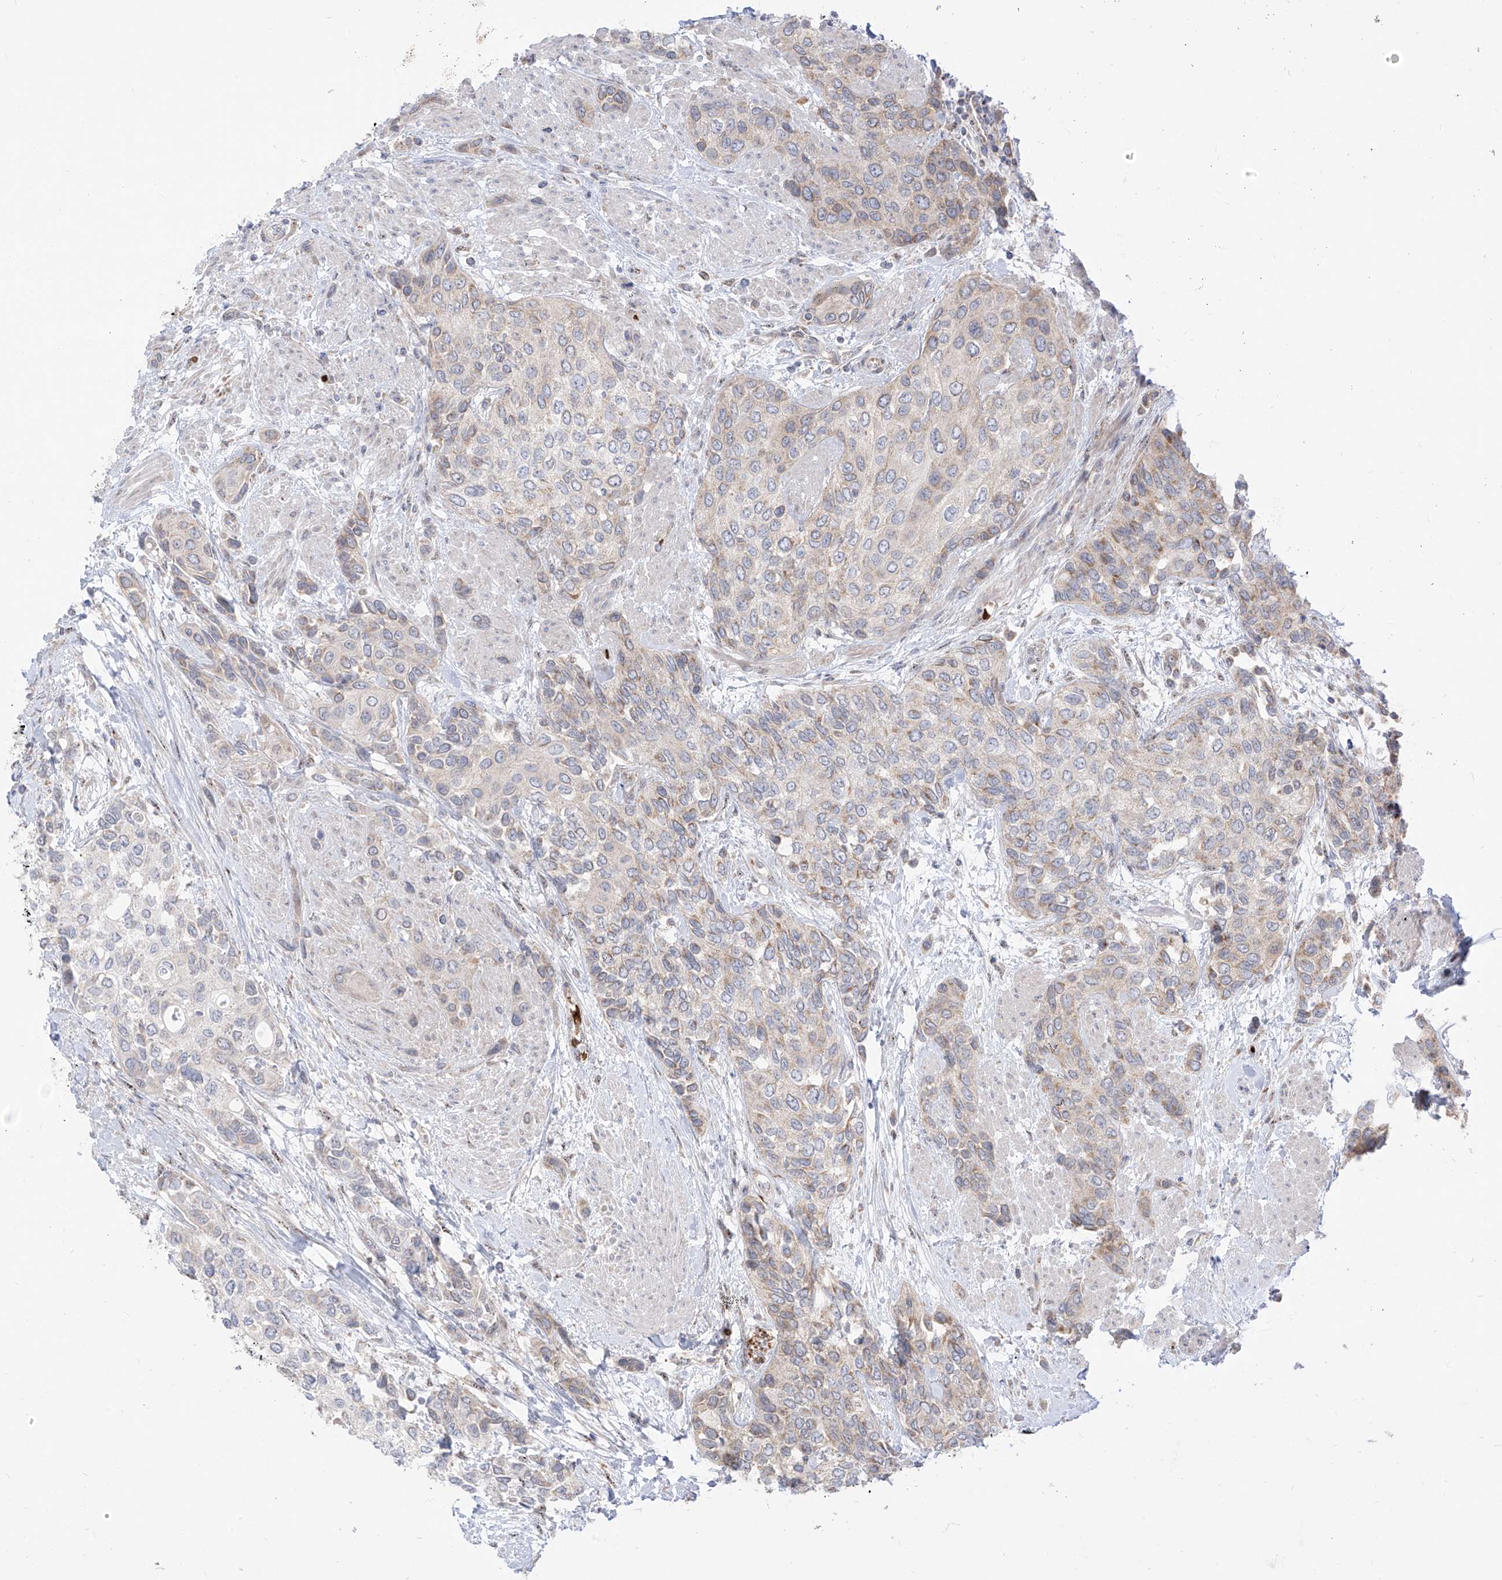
{"staining": {"intensity": "weak", "quantity": "<25%", "location": "cytoplasmic/membranous"}, "tissue": "urothelial cancer", "cell_type": "Tumor cells", "image_type": "cancer", "snomed": [{"axis": "morphology", "description": "Normal tissue, NOS"}, {"axis": "morphology", "description": "Urothelial carcinoma, High grade"}, {"axis": "topography", "description": "Vascular tissue"}, {"axis": "topography", "description": "Urinary bladder"}], "caption": "Tumor cells show no significant protein staining in urothelial cancer.", "gene": "ARHGEF40", "patient": {"sex": "female", "age": 56}}